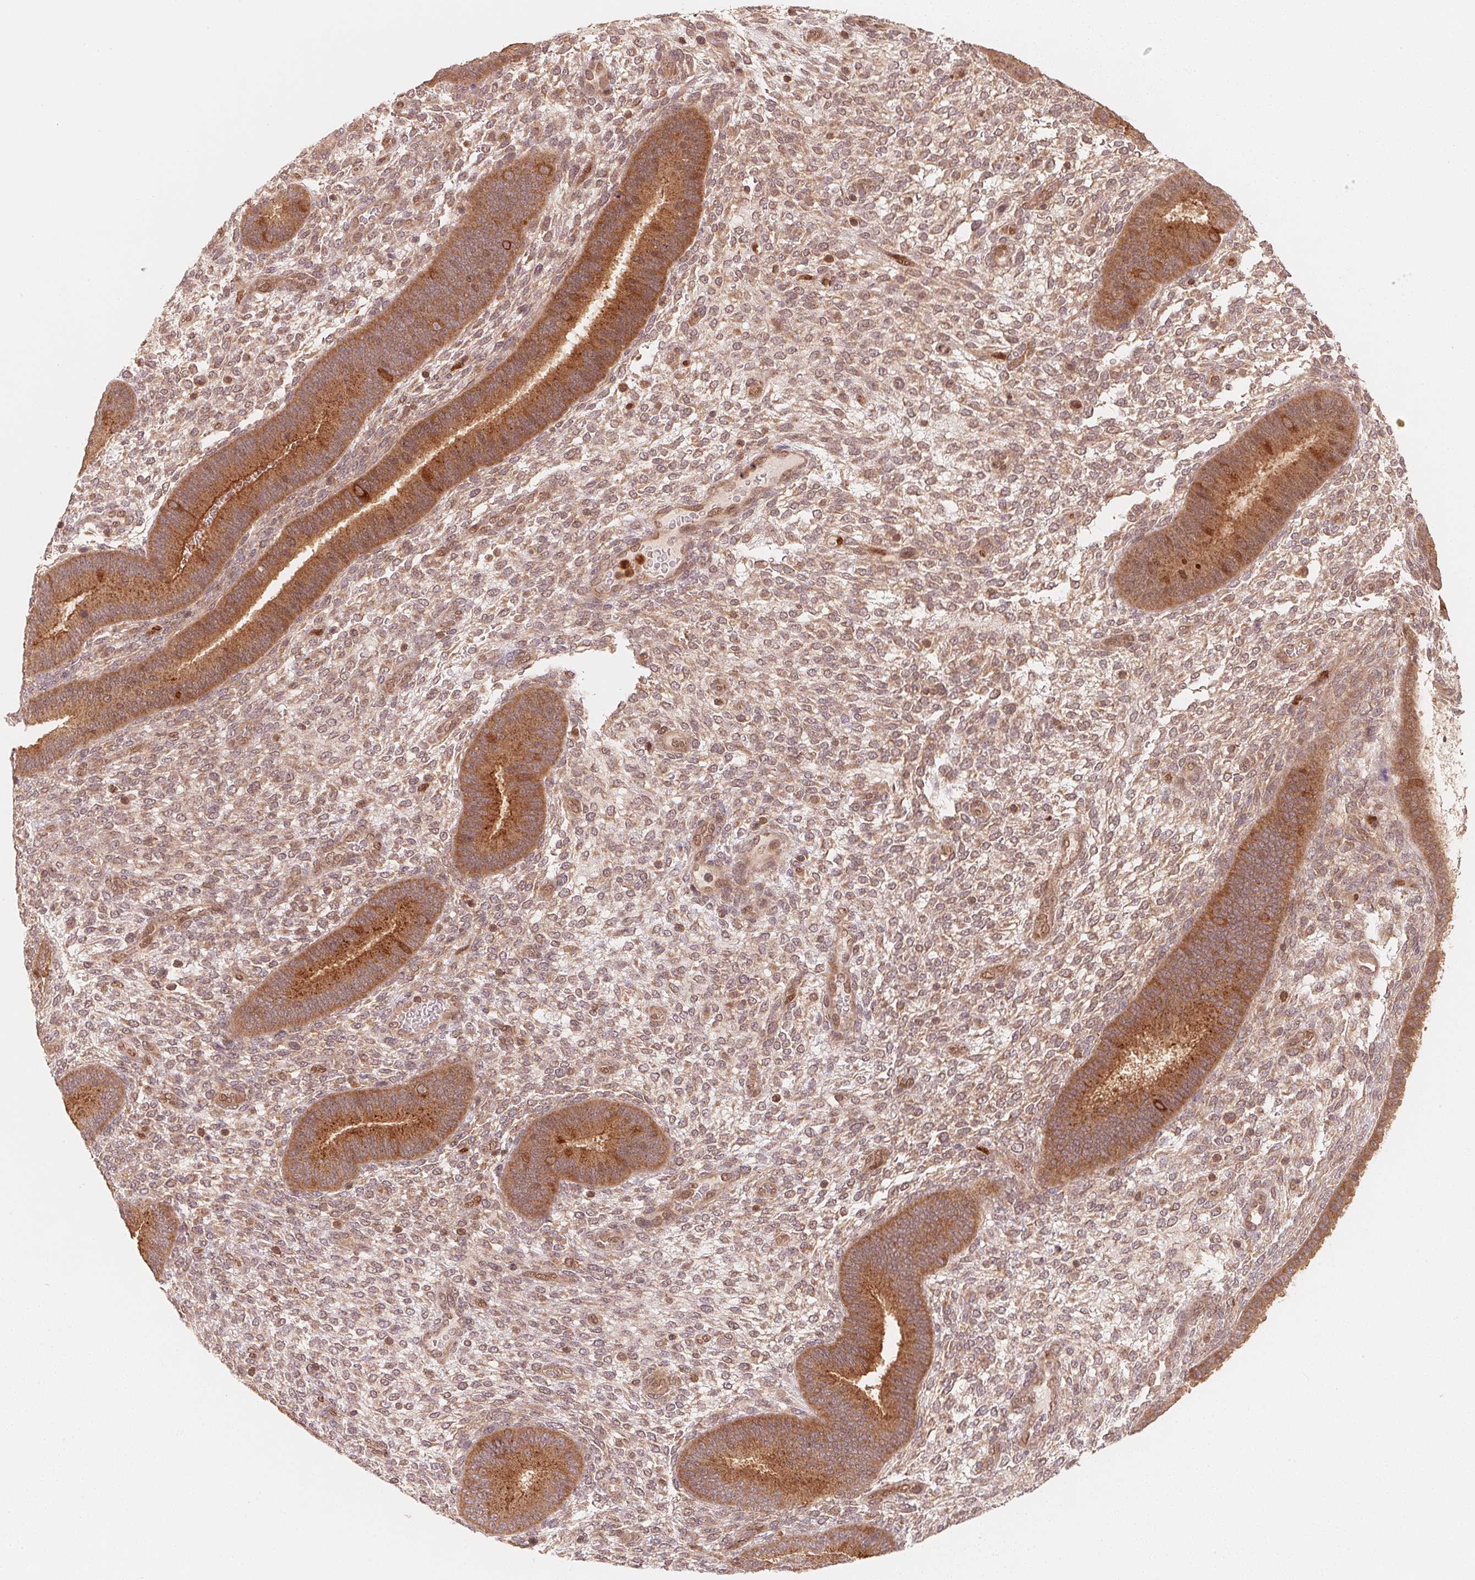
{"staining": {"intensity": "moderate", "quantity": "25%-75%", "location": "cytoplasmic/membranous,nuclear"}, "tissue": "endometrium", "cell_type": "Cells in endometrial stroma", "image_type": "normal", "snomed": [{"axis": "morphology", "description": "Normal tissue, NOS"}, {"axis": "topography", "description": "Endometrium"}], "caption": "High-power microscopy captured an immunohistochemistry (IHC) micrograph of benign endometrium, revealing moderate cytoplasmic/membranous,nuclear expression in approximately 25%-75% of cells in endometrial stroma.", "gene": "CCDC102B", "patient": {"sex": "female", "age": 39}}